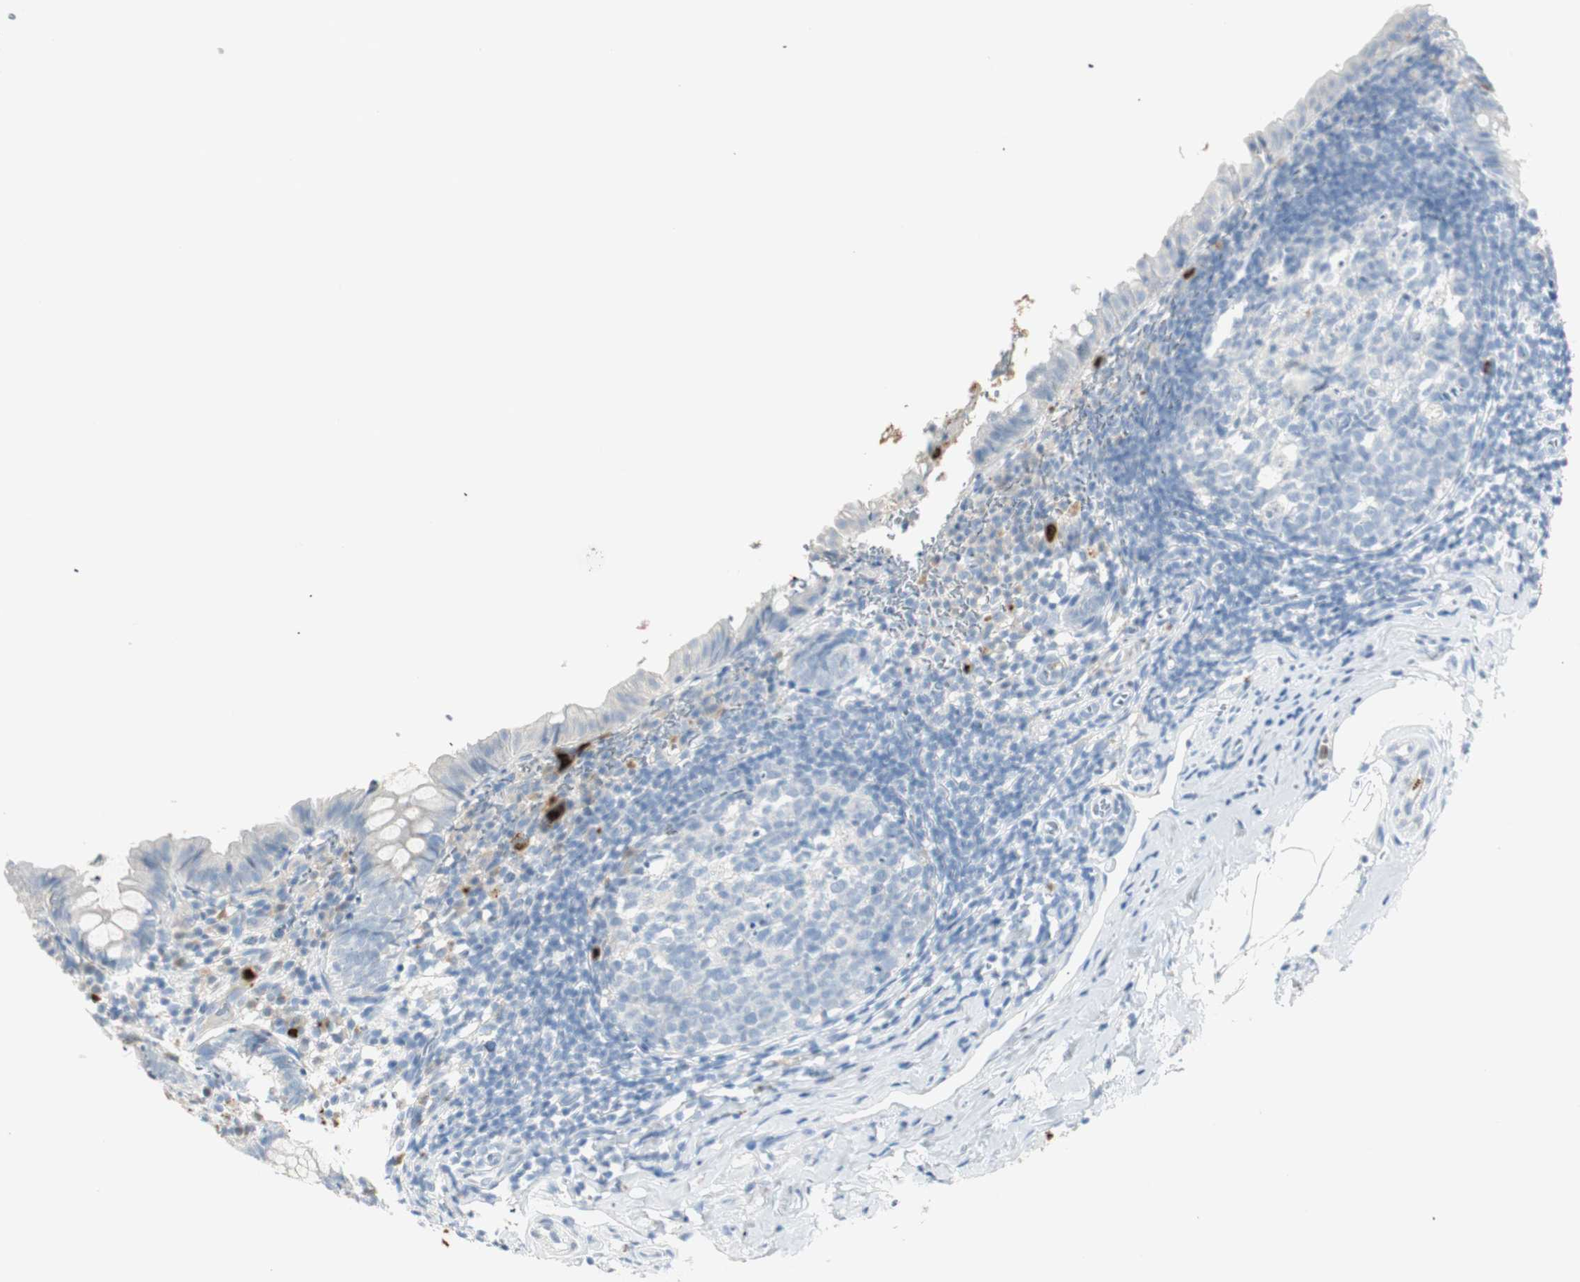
{"staining": {"intensity": "negative", "quantity": "none", "location": "none"}, "tissue": "appendix", "cell_type": "Glandular cells", "image_type": "normal", "snomed": [{"axis": "morphology", "description": "Normal tissue, NOS"}, {"axis": "topography", "description": "Appendix"}], "caption": "Glandular cells show no significant protein positivity in benign appendix. Brightfield microscopy of immunohistochemistry stained with DAB (3,3'-diaminobenzidine) (brown) and hematoxylin (blue), captured at high magnification.", "gene": "PRTN3", "patient": {"sex": "female", "age": 10}}